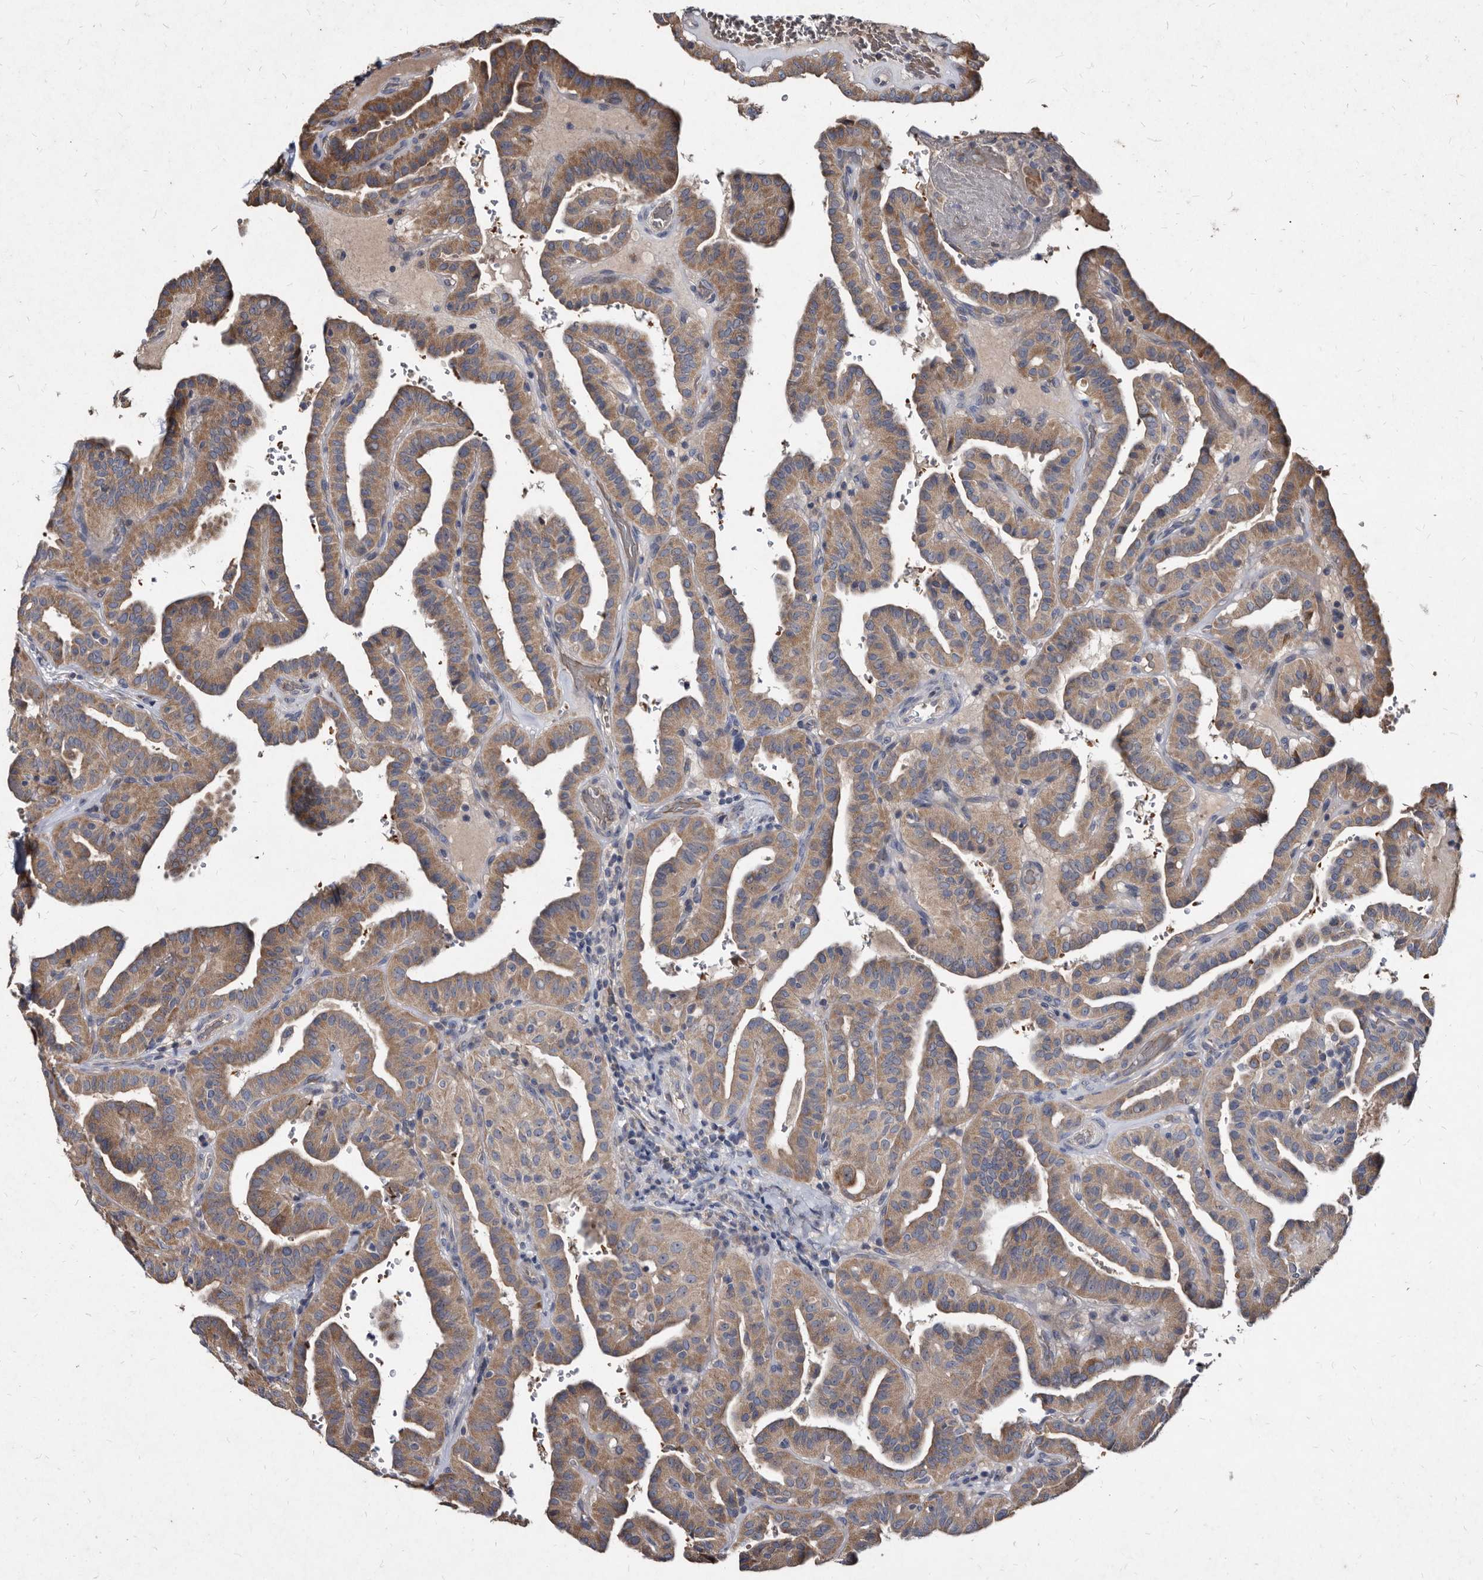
{"staining": {"intensity": "moderate", "quantity": ">75%", "location": "cytoplasmic/membranous"}, "tissue": "thyroid cancer", "cell_type": "Tumor cells", "image_type": "cancer", "snomed": [{"axis": "morphology", "description": "Papillary adenocarcinoma, NOS"}, {"axis": "topography", "description": "Thyroid gland"}], "caption": "Protein expression analysis of thyroid cancer (papillary adenocarcinoma) demonstrates moderate cytoplasmic/membranous expression in about >75% of tumor cells.", "gene": "YPEL3", "patient": {"sex": "male", "age": 77}}